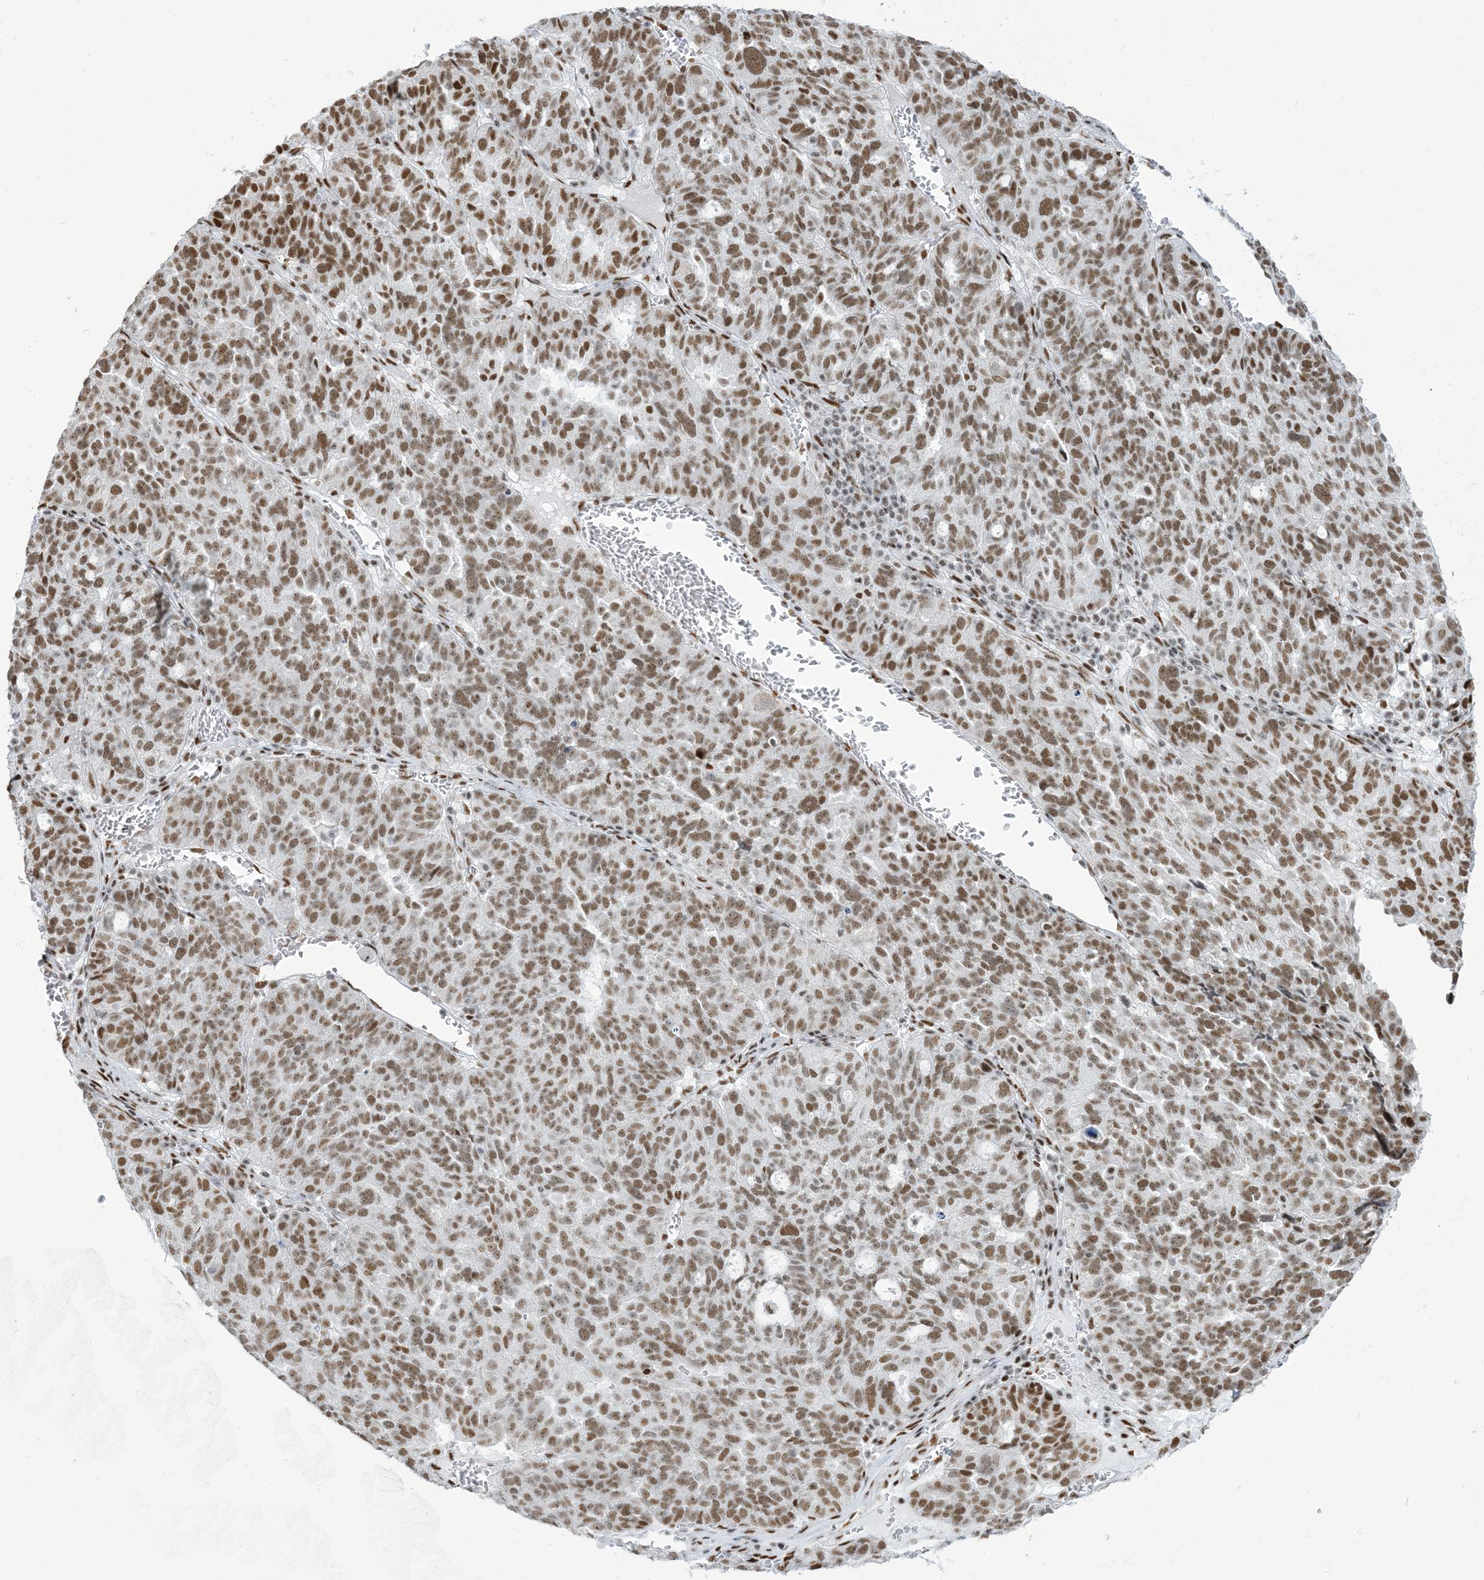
{"staining": {"intensity": "moderate", "quantity": ">75%", "location": "nuclear"}, "tissue": "ovarian cancer", "cell_type": "Tumor cells", "image_type": "cancer", "snomed": [{"axis": "morphology", "description": "Cystadenocarcinoma, serous, NOS"}, {"axis": "topography", "description": "Ovary"}], "caption": "This histopathology image shows IHC staining of ovarian serous cystadenocarcinoma, with medium moderate nuclear positivity in approximately >75% of tumor cells.", "gene": "STAG1", "patient": {"sex": "female", "age": 59}}